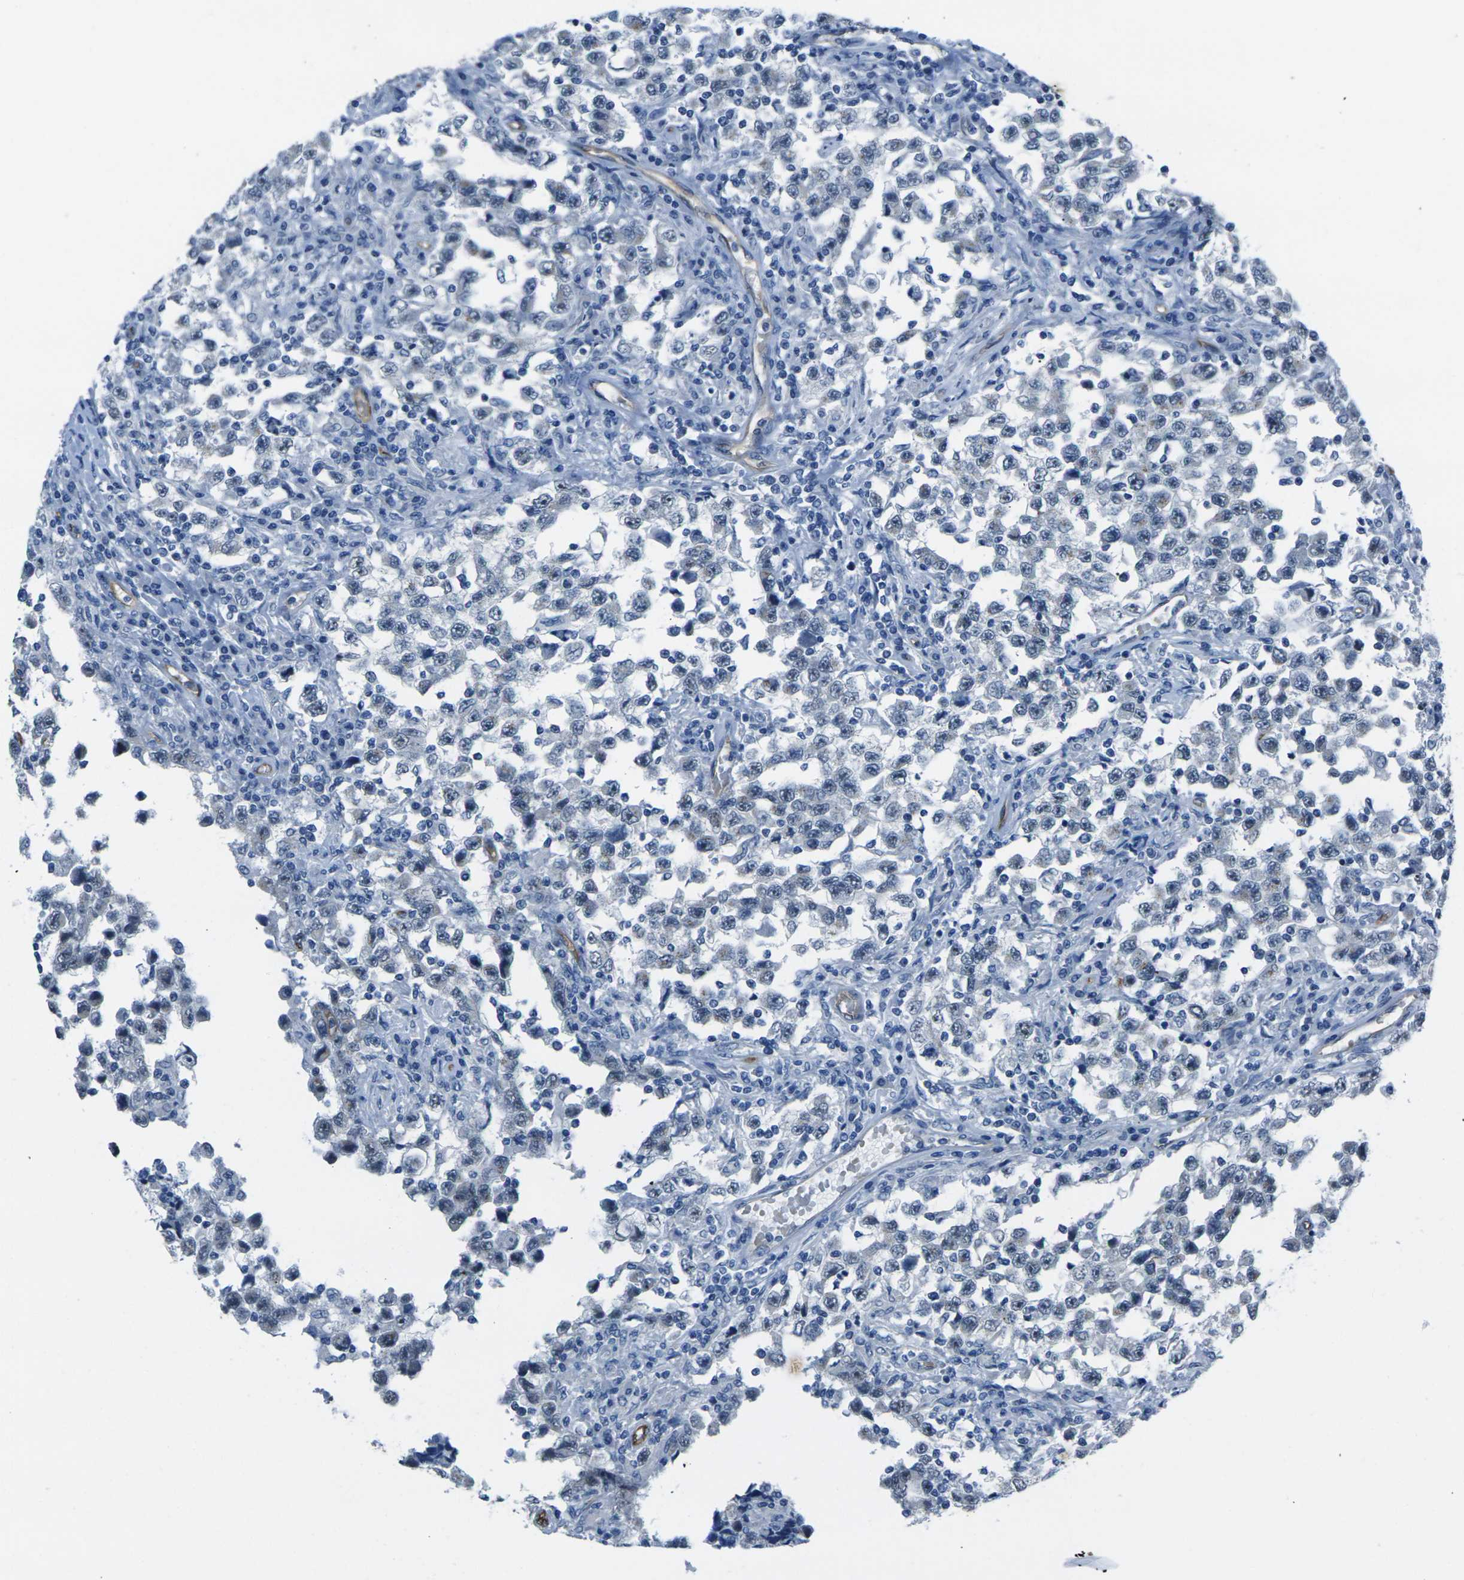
{"staining": {"intensity": "negative", "quantity": "none", "location": "none"}, "tissue": "testis cancer", "cell_type": "Tumor cells", "image_type": "cancer", "snomed": [{"axis": "morphology", "description": "Carcinoma, Embryonal, NOS"}, {"axis": "topography", "description": "Testis"}], "caption": "DAB immunohistochemical staining of testis embryonal carcinoma reveals no significant positivity in tumor cells. (DAB (3,3'-diaminobenzidine) immunohistochemistry (IHC) visualized using brightfield microscopy, high magnification).", "gene": "HSPA12B", "patient": {"sex": "male", "age": 21}}